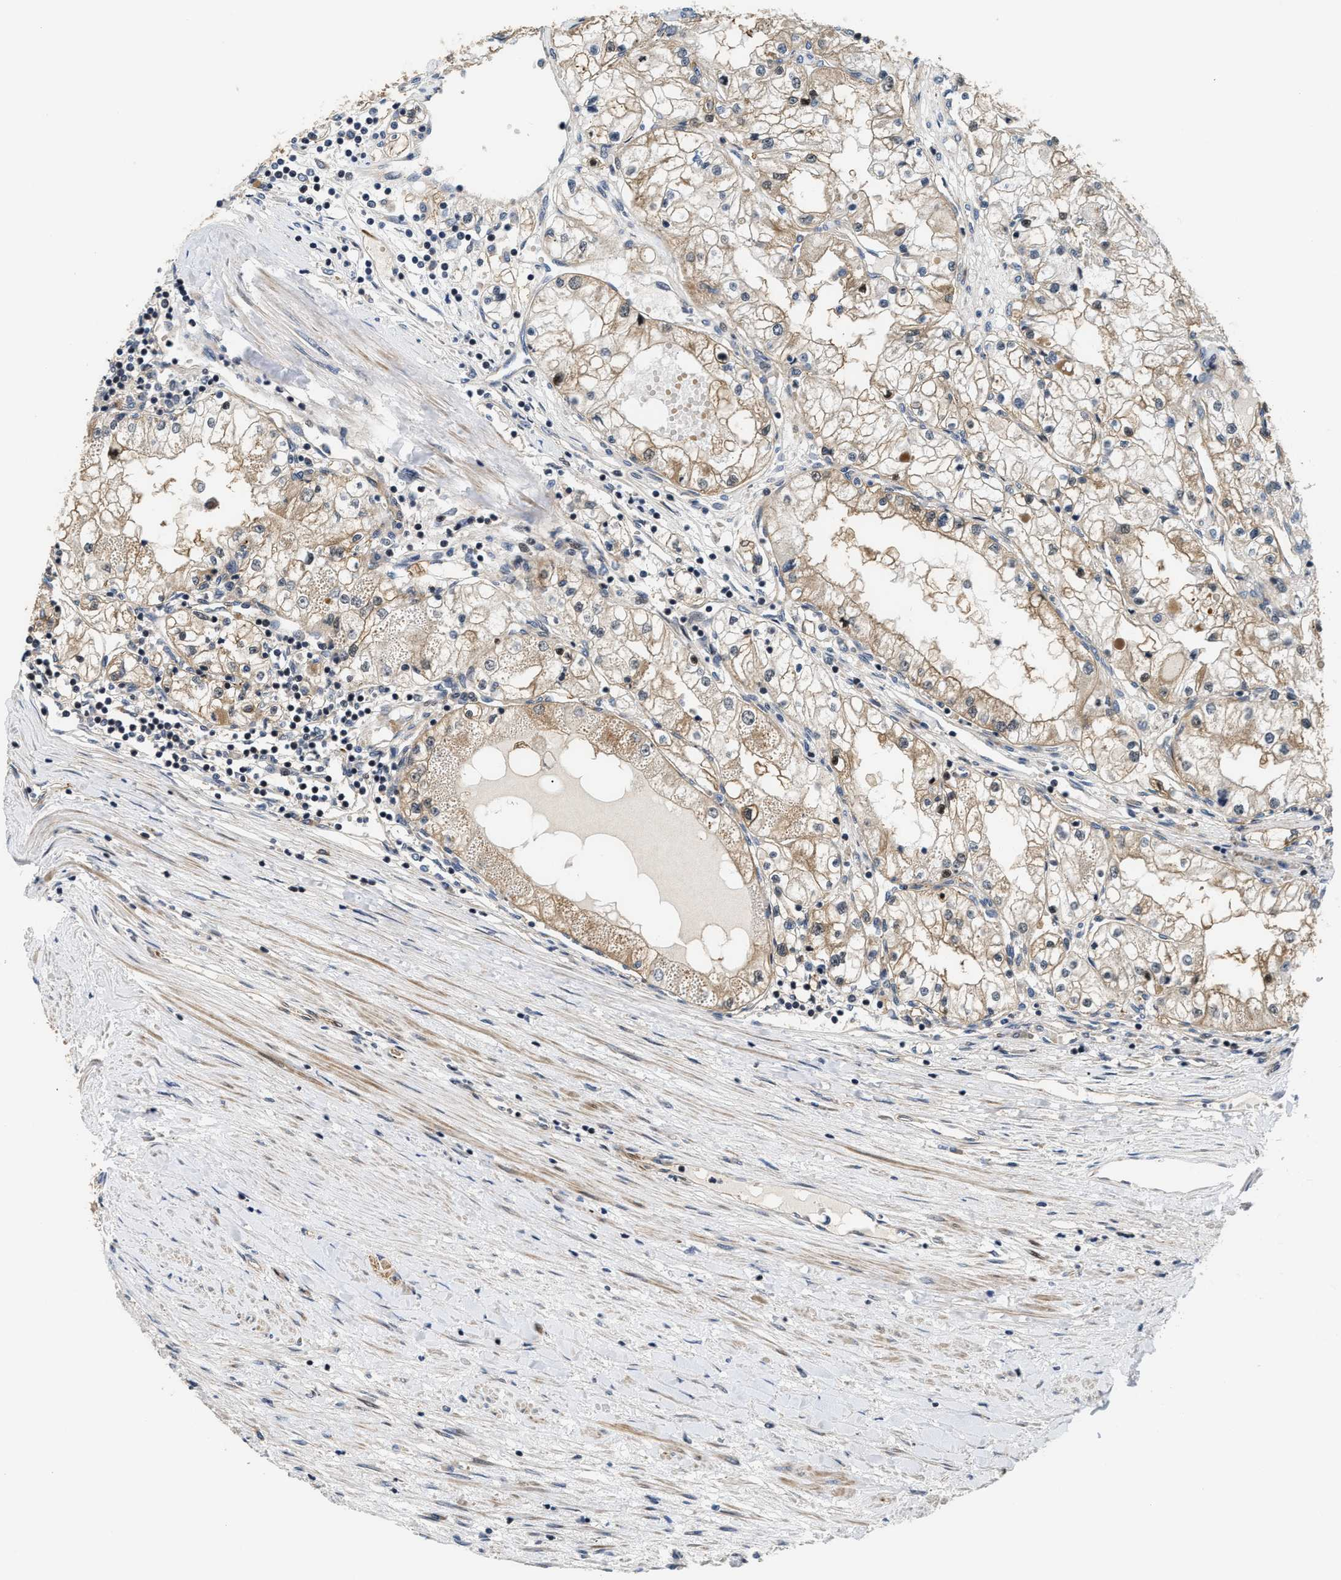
{"staining": {"intensity": "weak", "quantity": ">75%", "location": "cytoplasmic/membranous"}, "tissue": "renal cancer", "cell_type": "Tumor cells", "image_type": "cancer", "snomed": [{"axis": "morphology", "description": "Adenocarcinoma, NOS"}, {"axis": "topography", "description": "Kidney"}], "caption": "DAB immunohistochemical staining of human adenocarcinoma (renal) demonstrates weak cytoplasmic/membranous protein positivity in approximately >75% of tumor cells.", "gene": "ALDH3A2", "patient": {"sex": "male", "age": 68}}